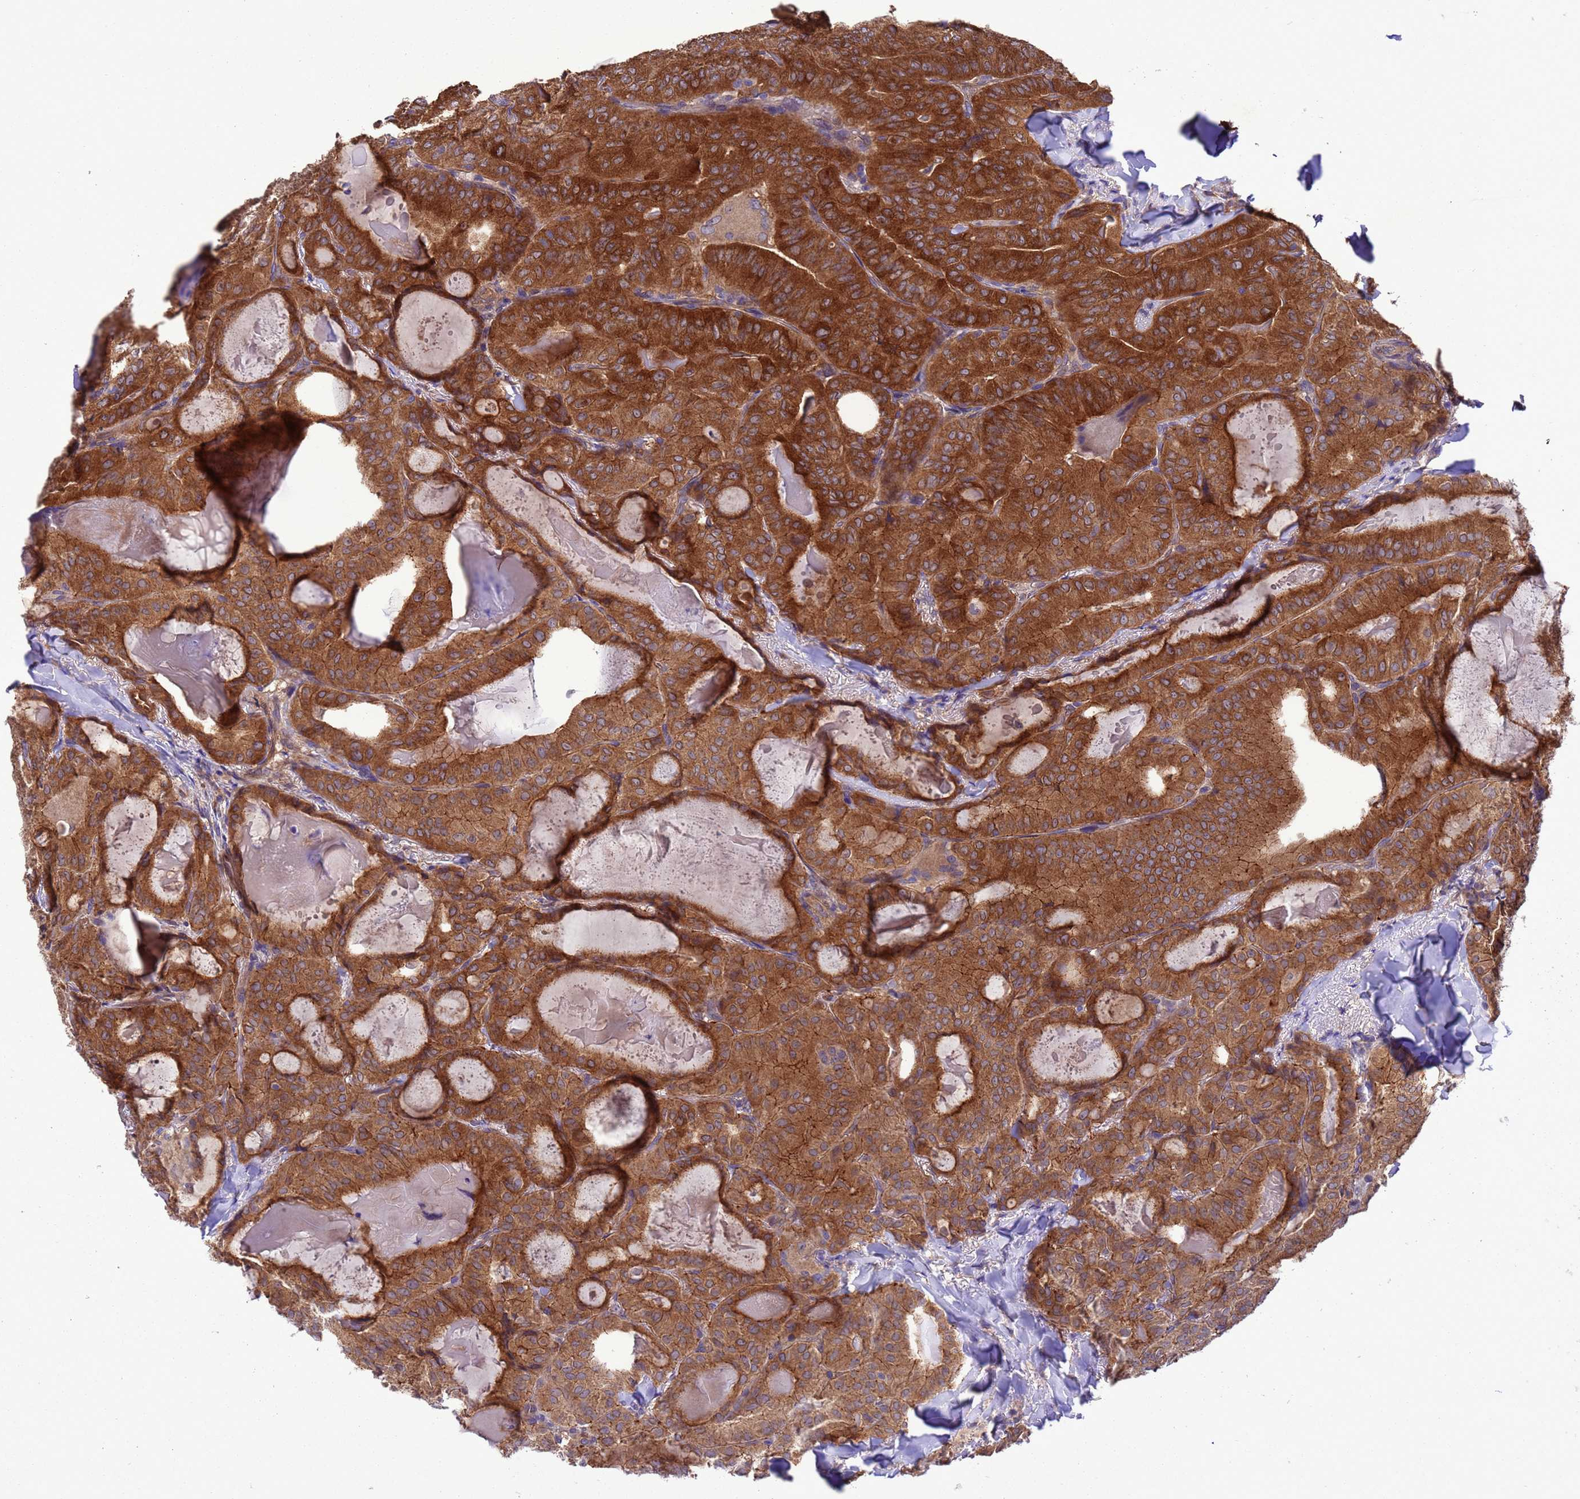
{"staining": {"intensity": "strong", "quantity": ">75%", "location": "cytoplasmic/membranous"}, "tissue": "thyroid cancer", "cell_type": "Tumor cells", "image_type": "cancer", "snomed": [{"axis": "morphology", "description": "Papillary adenocarcinoma, NOS"}, {"axis": "topography", "description": "Thyroid gland"}], "caption": "This is a photomicrograph of immunohistochemistry staining of thyroid cancer, which shows strong staining in the cytoplasmic/membranous of tumor cells.", "gene": "ARHGAP12", "patient": {"sex": "female", "age": 68}}